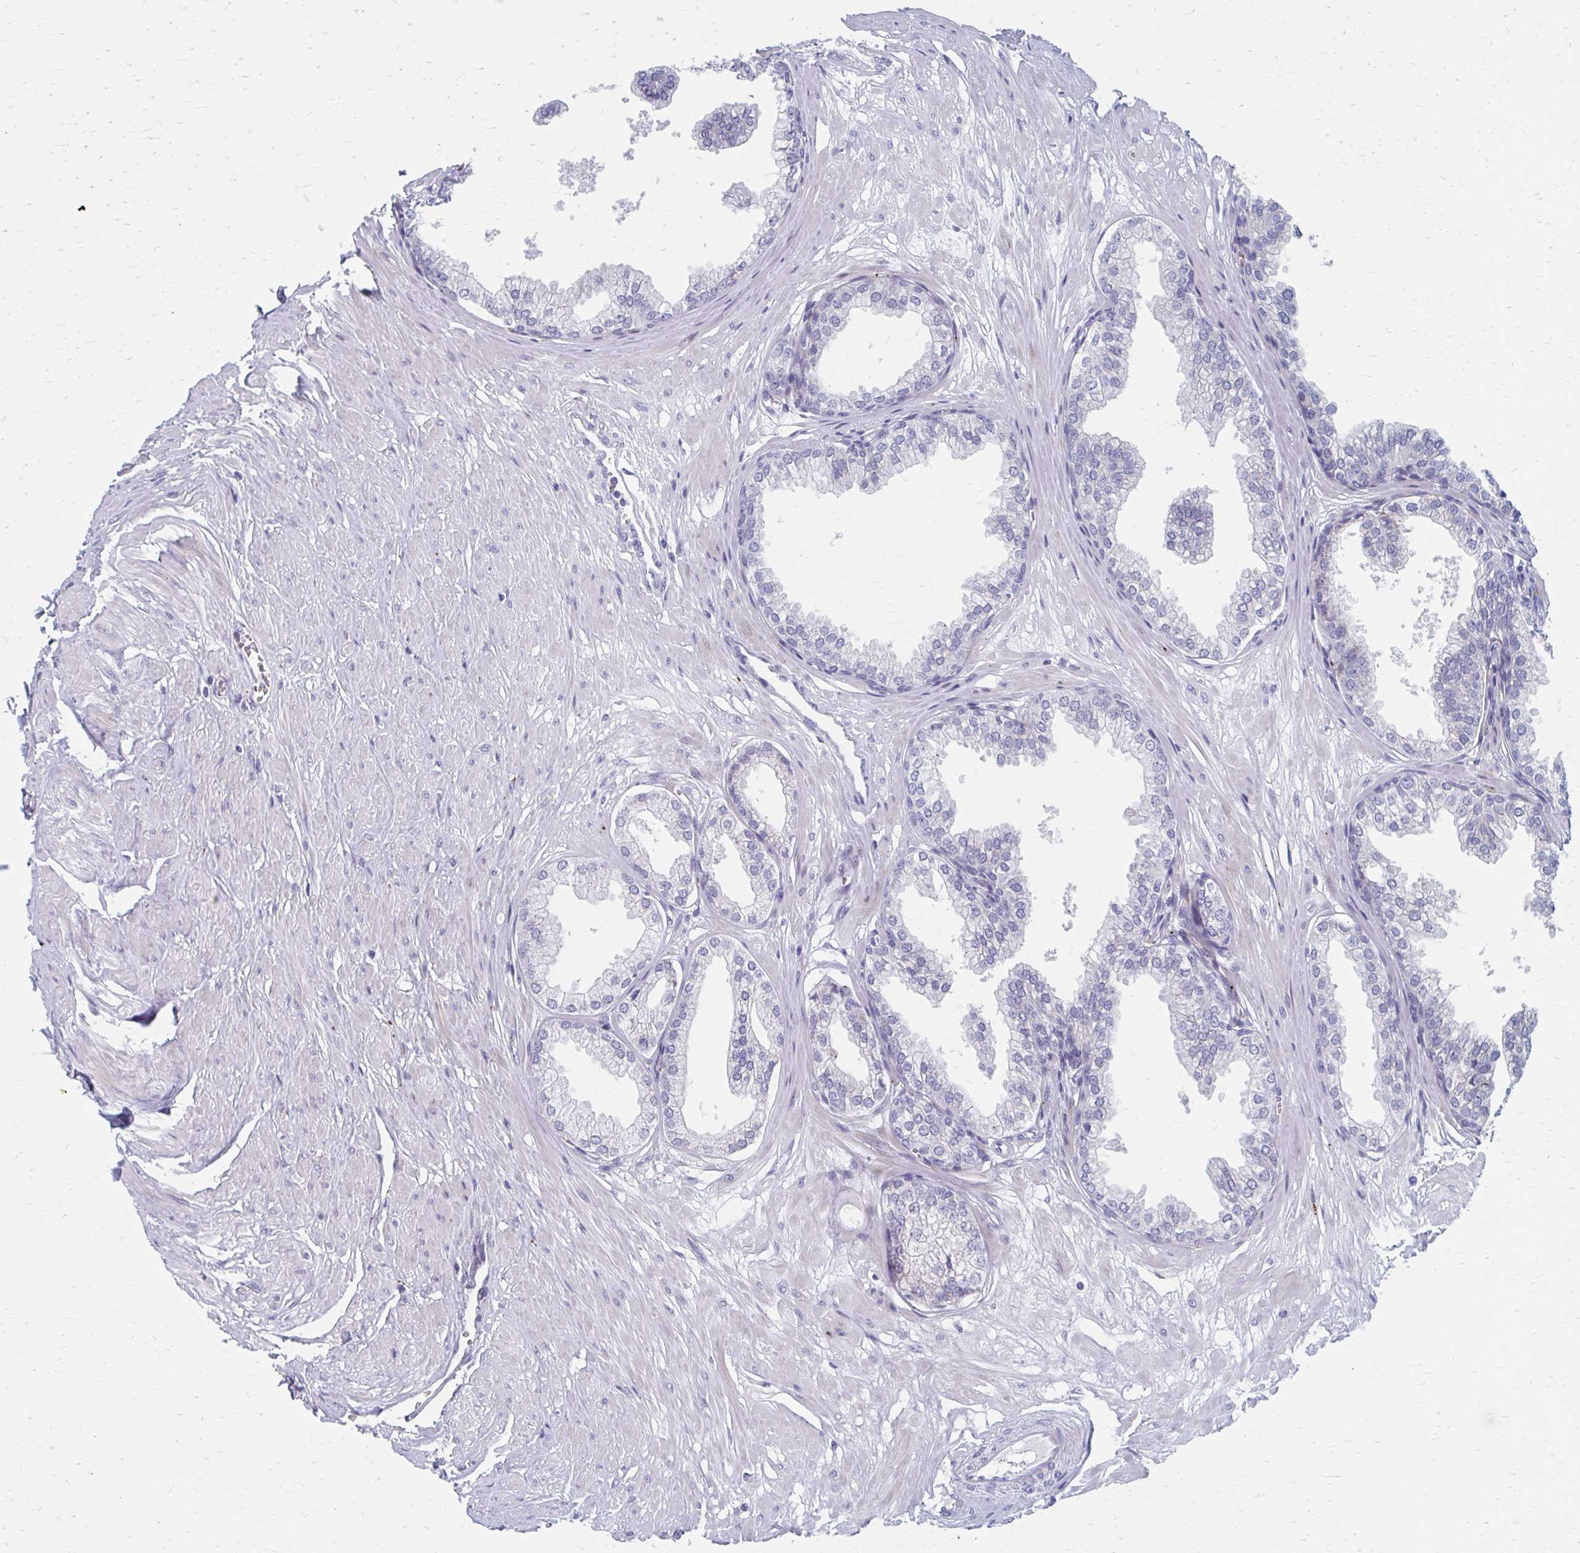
{"staining": {"intensity": "negative", "quantity": "none", "location": "none"}, "tissue": "prostate", "cell_type": "Glandular cells", "image_type": "normal", "snomed": [{"axis": "morphology", "description": "Normal tissue, NOS"}, {"axis": "topography", "description": "Prostate"}, {"axis": "topography", "description": "Peripheral nerve tissue"}], "caption": "Immunohistochemistry micrograph of benign prostate stained for a protein (brown), which reveals no staining in glandular cells.", "gene": "OLFM2", "patient": {"sex": "male", "age": 55}}